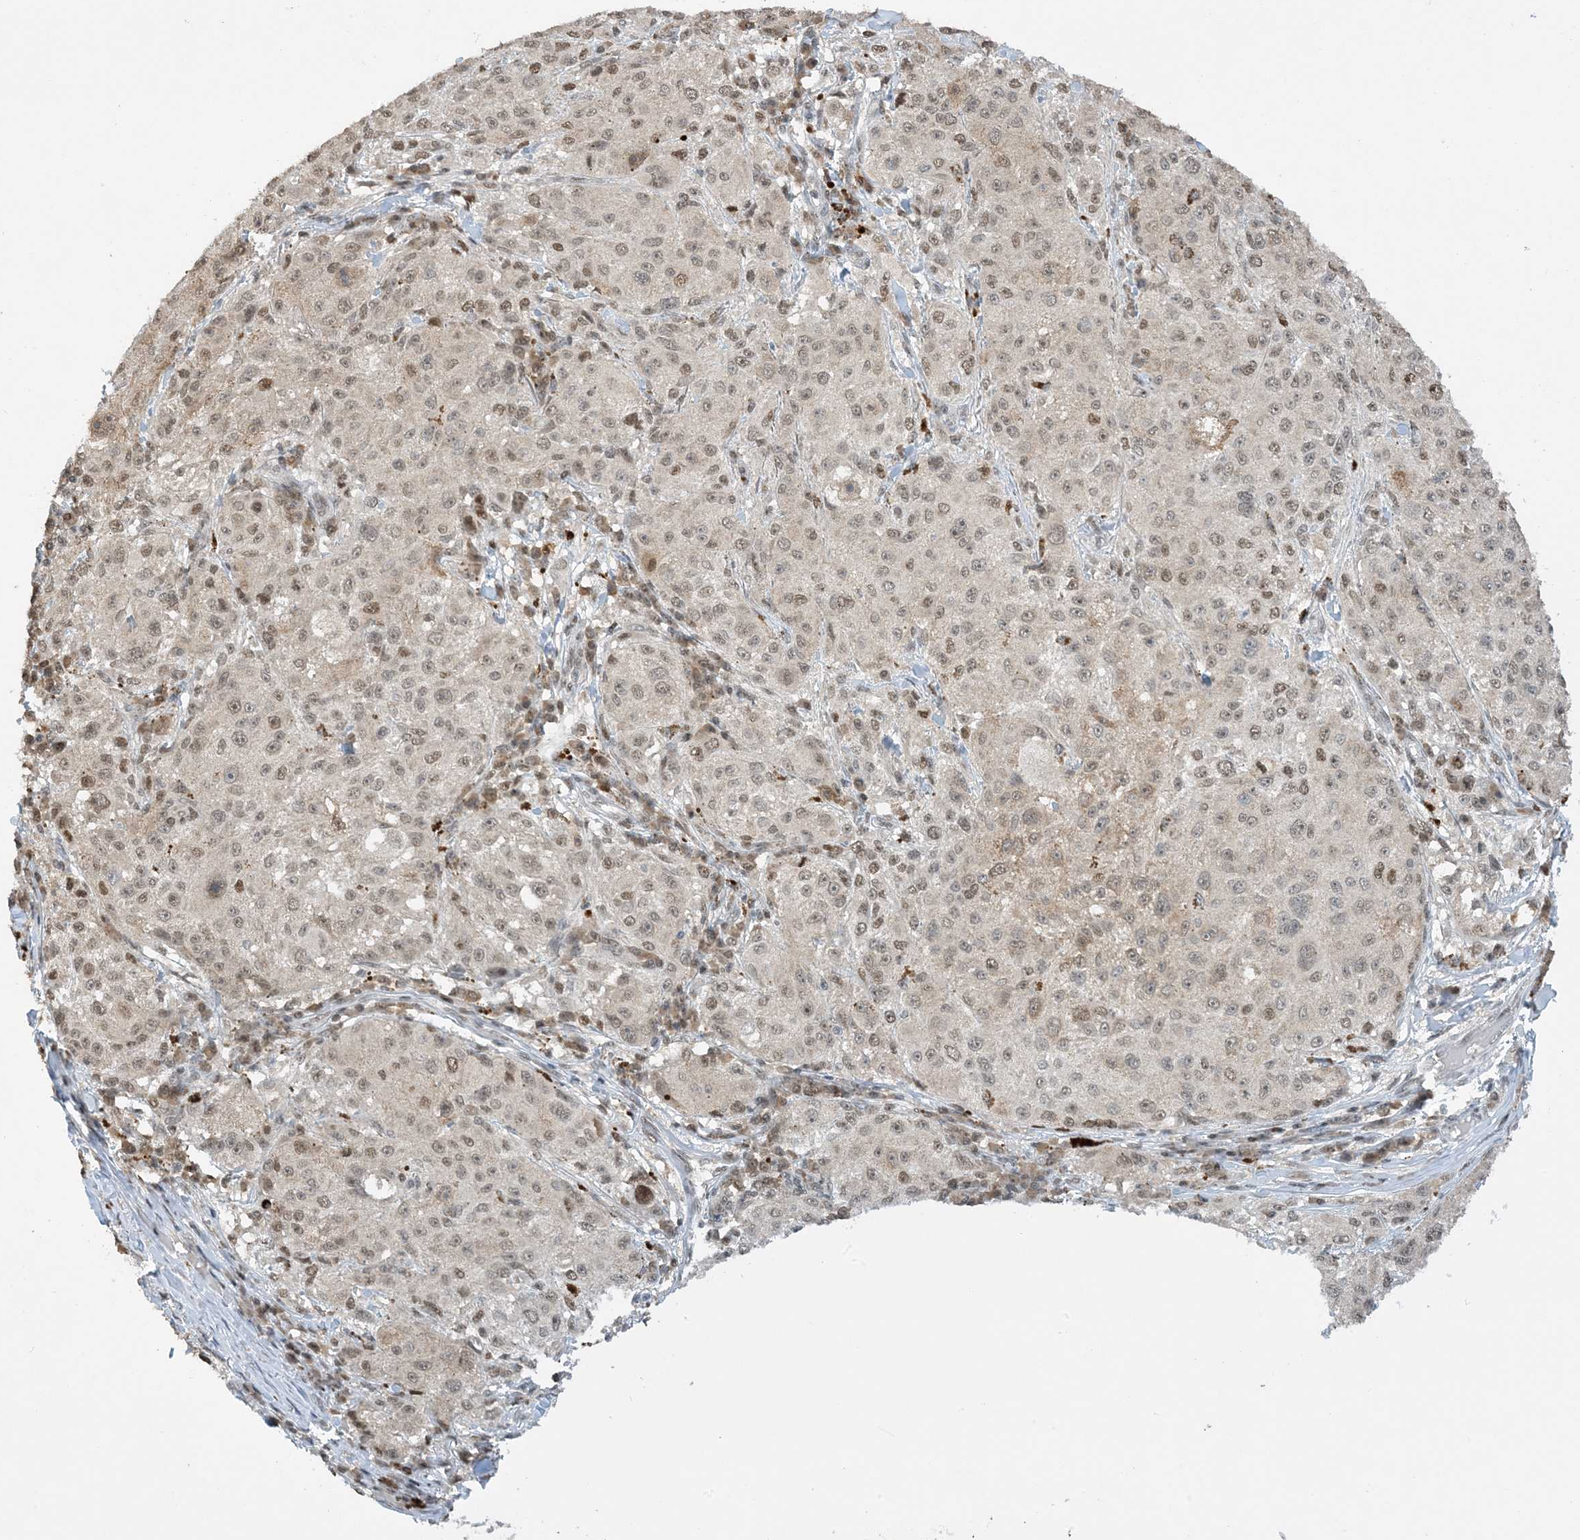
{"staining": {"intensity": "weak", "quantity": "25%-75%", "location": "nuclear"}, "tissue": "melanoma", "cell_type": "Tumor cells", "image_type": "cancer", "snomed": [{"axis": "morphology", "description": "Necrosis, NOS"}, {"axis": "morphology", "description": "Malignant melanoma, NOS"}, {"axis": "topography", "description": "Skin"}], "caption": "A photomicrograph of human malignant melanoma stained for a protein reveals weak nuclear brown staining in tumor cells. The protein of interest is shown in brown color, while the nuclei are stained blue.", "gene": "ACYP2", "patient": {"sex": "female", "age": 87}}